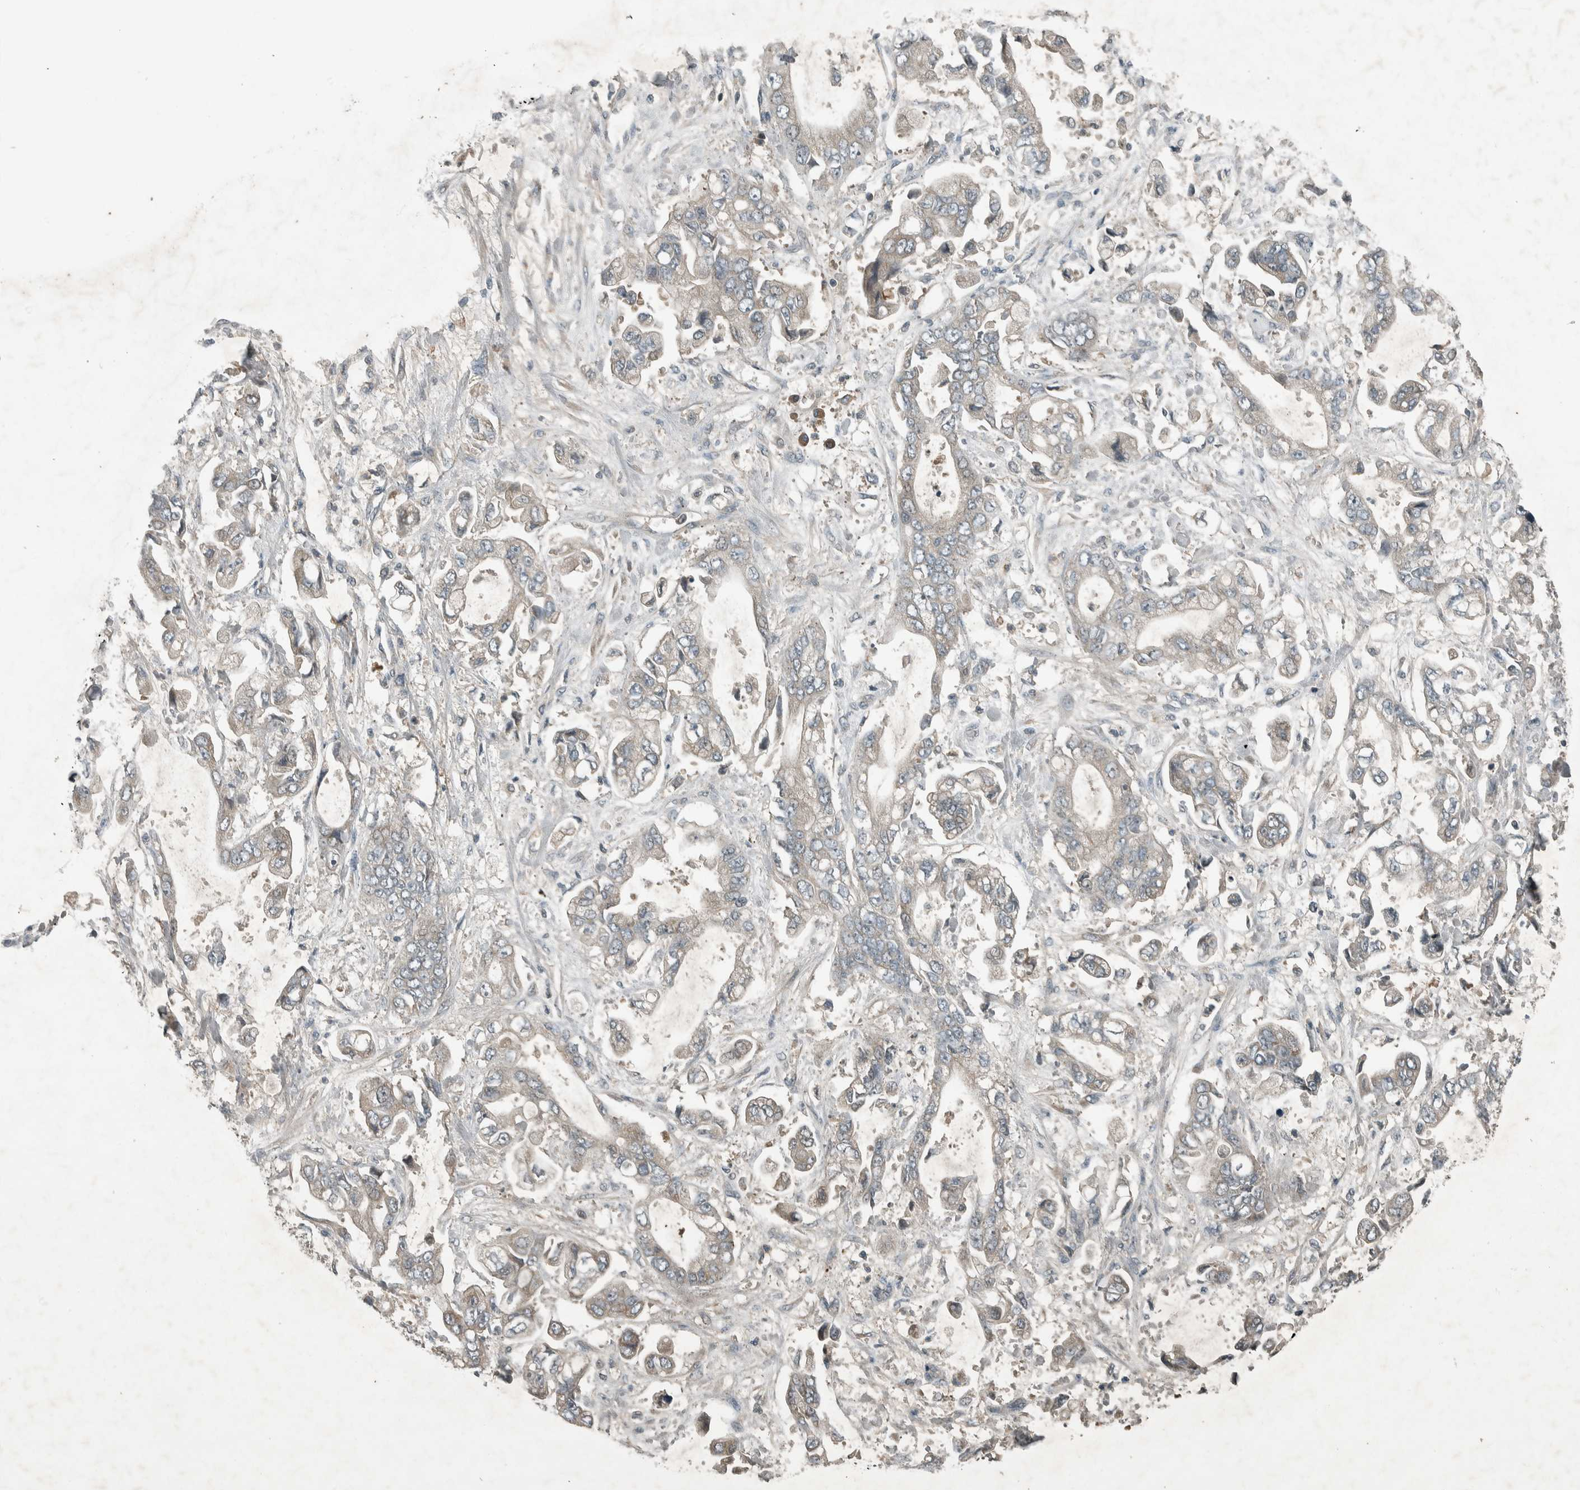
{"staining": {"intensity": "negative", "quantity": "none", "location": "none"}, "tissue": "stomach cancer", "cell_type": "Tumor cells", "image_type": "cancer", "snomed": [{"axis": "morphology", "description": "Normal tissue, NOS"}, {"axis": "morphology", "description": "Adenocarcinoma, NOS"}, {"axis": "topography", "description": "Stomach"}], "caption": "The photomicrograph displays no staining of tumor cells in stomach cancer.", "gene": "CLCN2", "patient": {"sex": "male", "age": 62}}